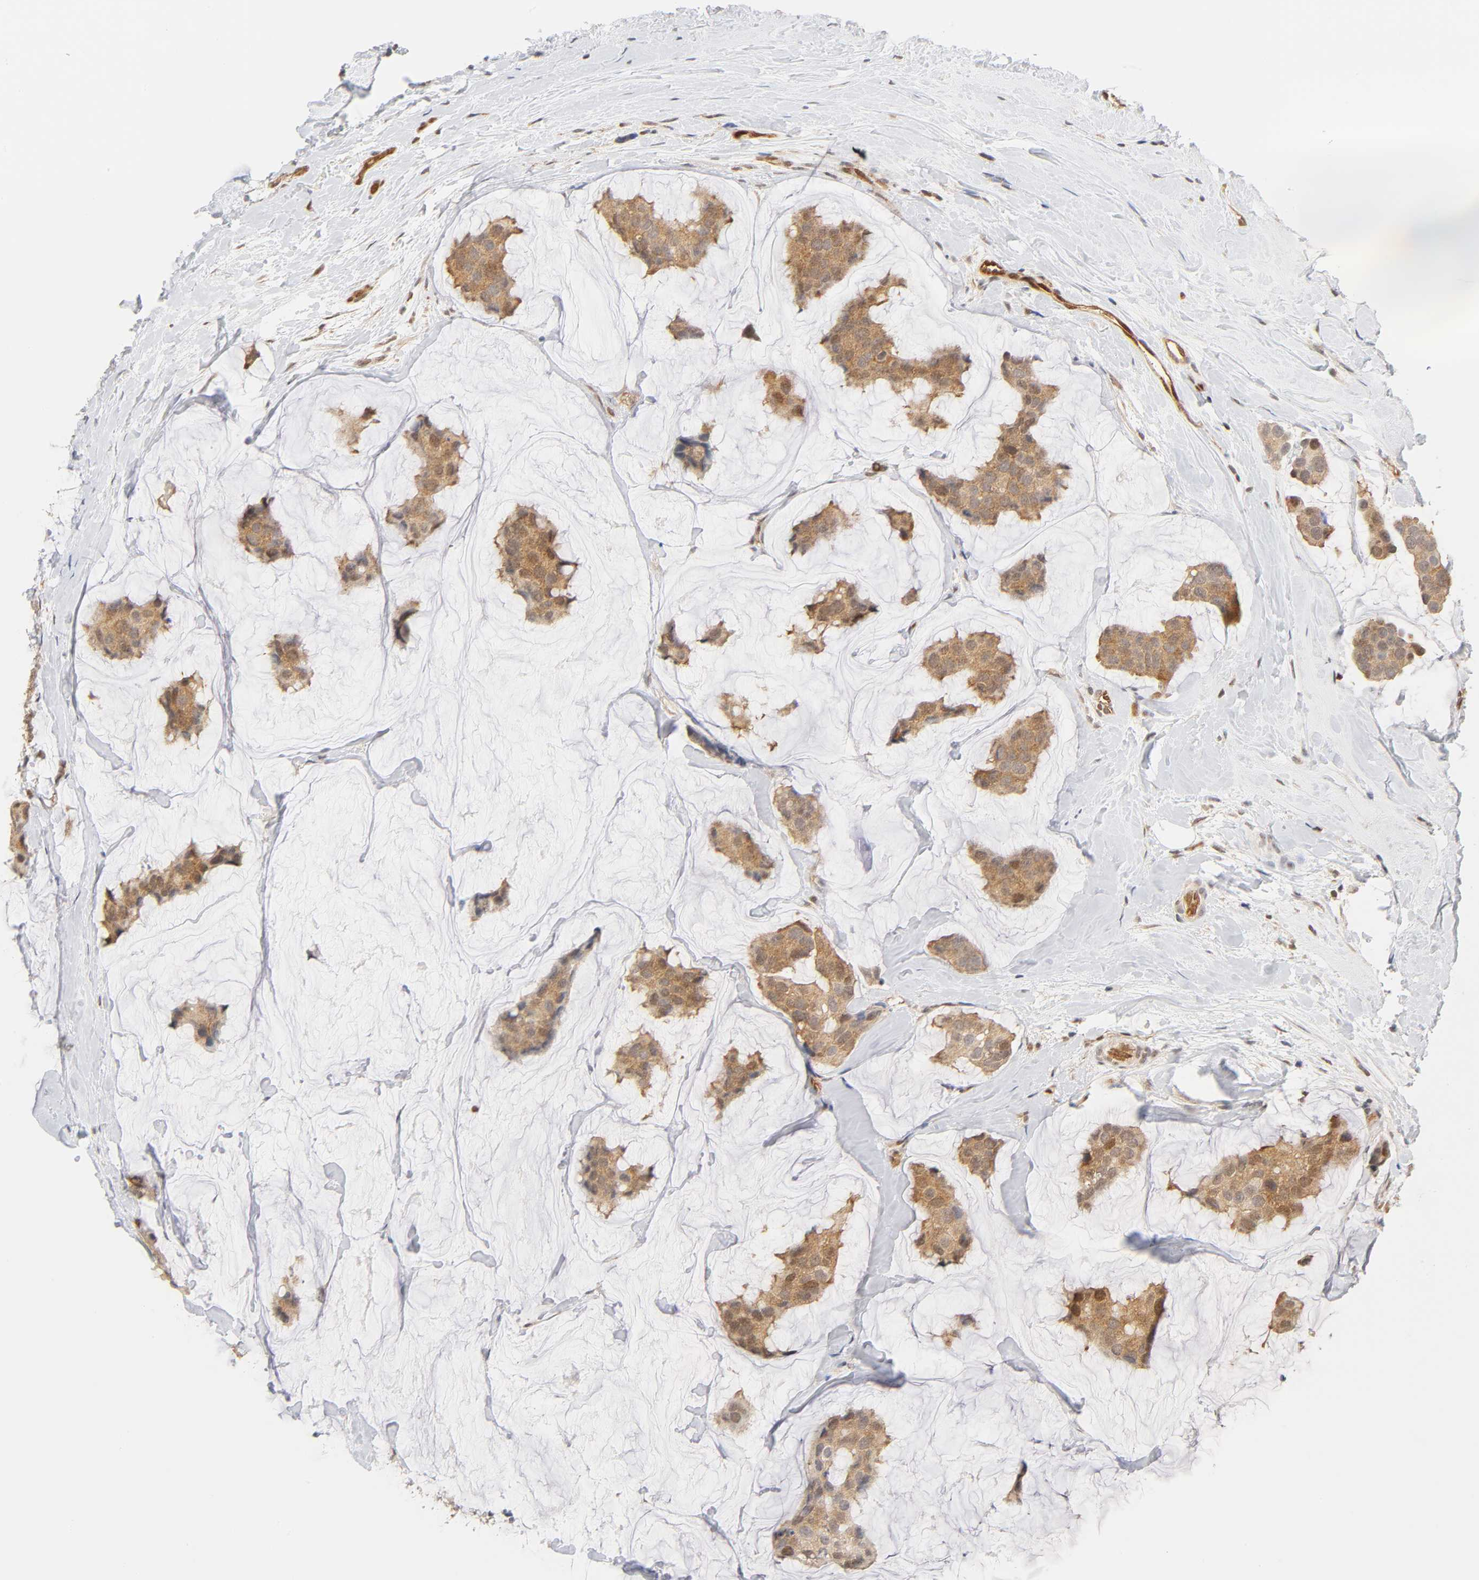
{"staining": {"intensity": "moderate", "quantity": ">75%", "location": "cytoplasmic/membranous,nuclear"}, "tissue": "breast cancer", "cell_type": "Tumor cells", "image_type": "cancer", "snomed": [{"axis": "morphology", "description": "Normal tissue, NOS"}, {"axis": "morphology", "description": "Duct carcinoma"}, {"axis": "topography", "description": "Breast"}], "caption": "The immunohistochemical stain shows moderate cytoplasmic/membranous and nuclear staining in tumor cells of breast cancer (invasive ductal carcinoma) tissue.", "gene": "CDC37", "patient": {"sex": "female", "age": 50}}